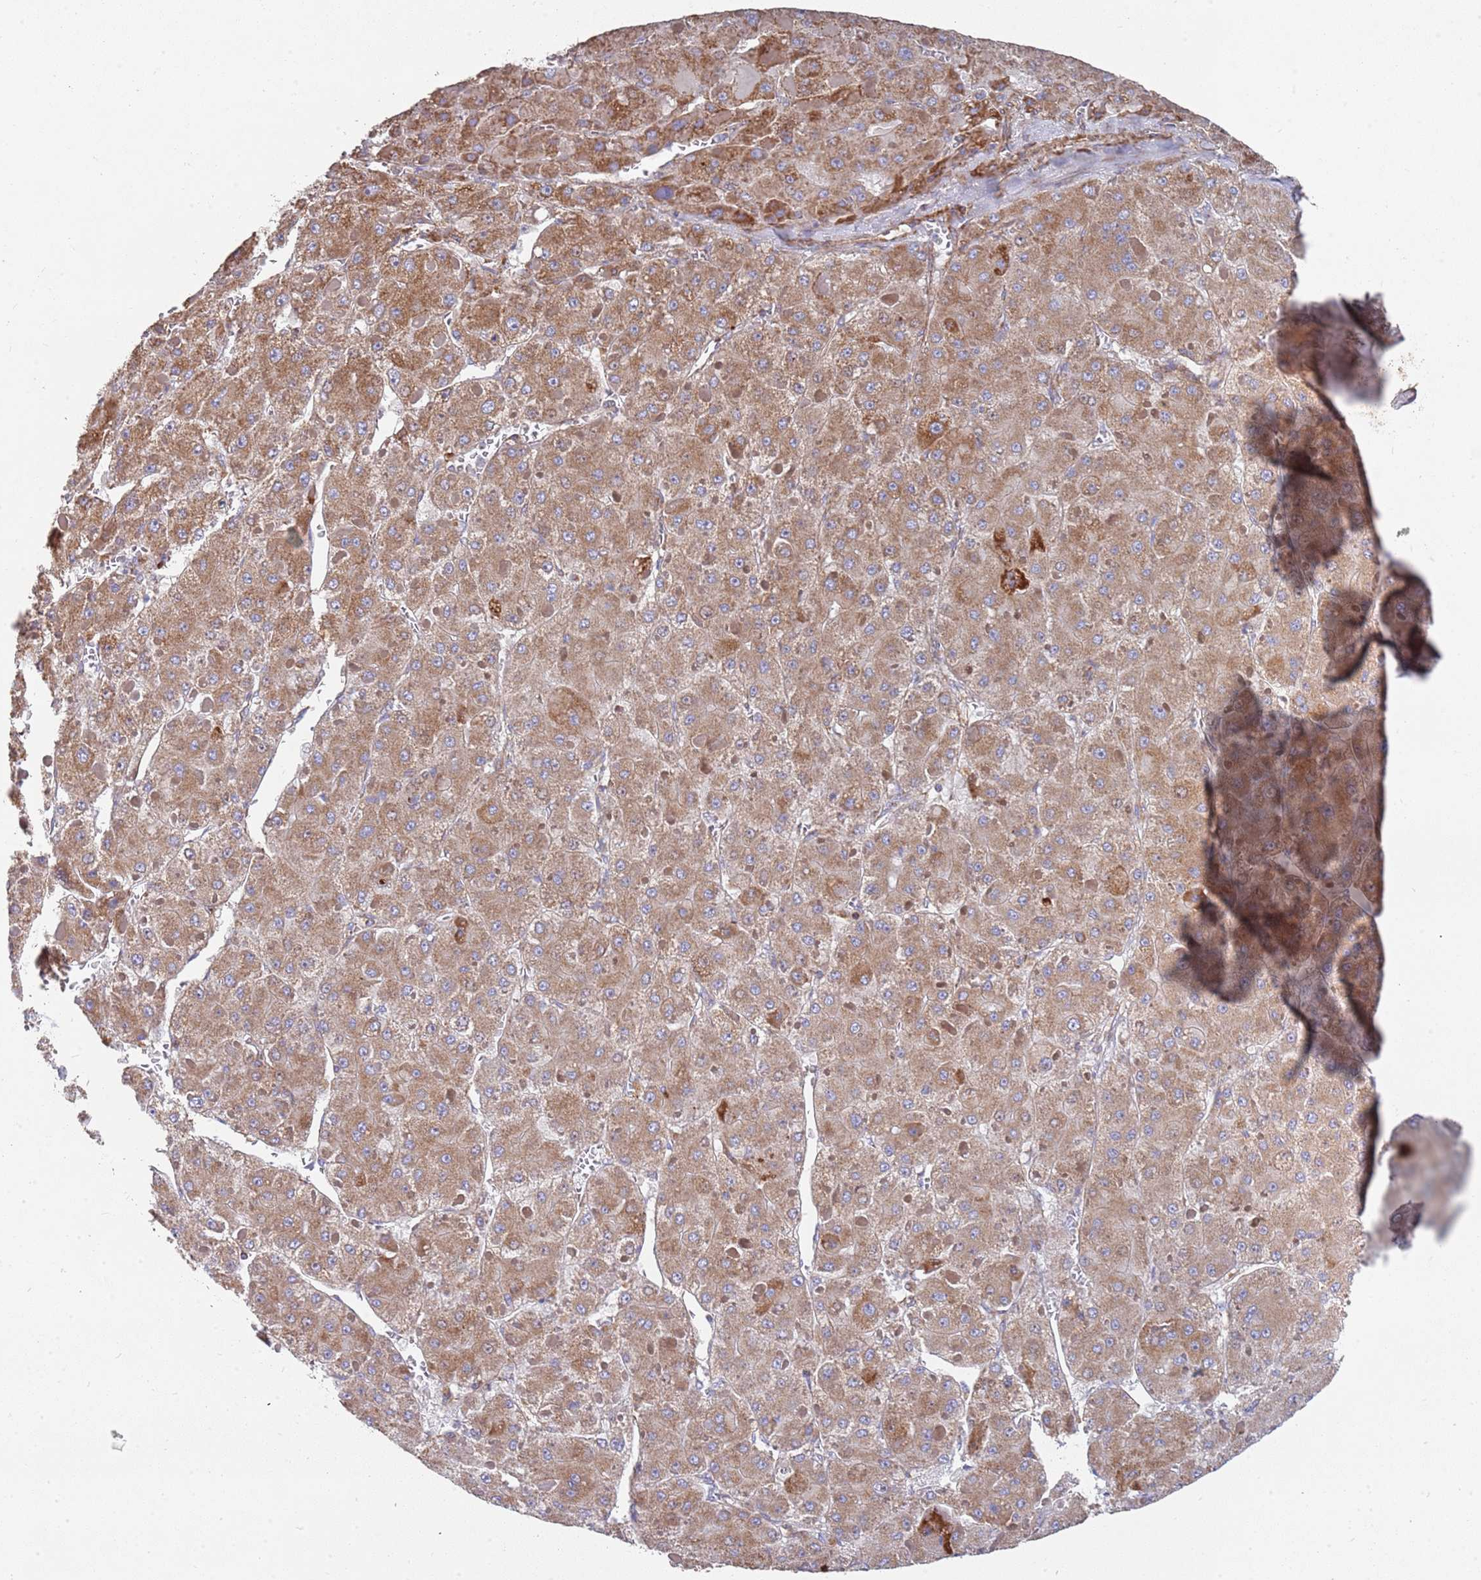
{"staining": {"intensity": "moderate", "quantity": ">75%", "location": "cytoplasmic/membranous"}, "tissue": "liver cancer", "cell_type": "Tumor cells", "image_type": "cancer", "snomed": [{"axis": "morphology", "description": "Carcinoma, Hepatocellular, NOS"}, {"axis": "topography", "description": "Liver"}], "caption": "Liver cancer (hepatocellular carcinoma) tissue displays moderate cytoplasmic/membranous positivity in approximately >75% of tumor cells, visualized by immunohistochemistry.", "gene": "WDFY3", "patient": {"sex": "female", "age": 73}}